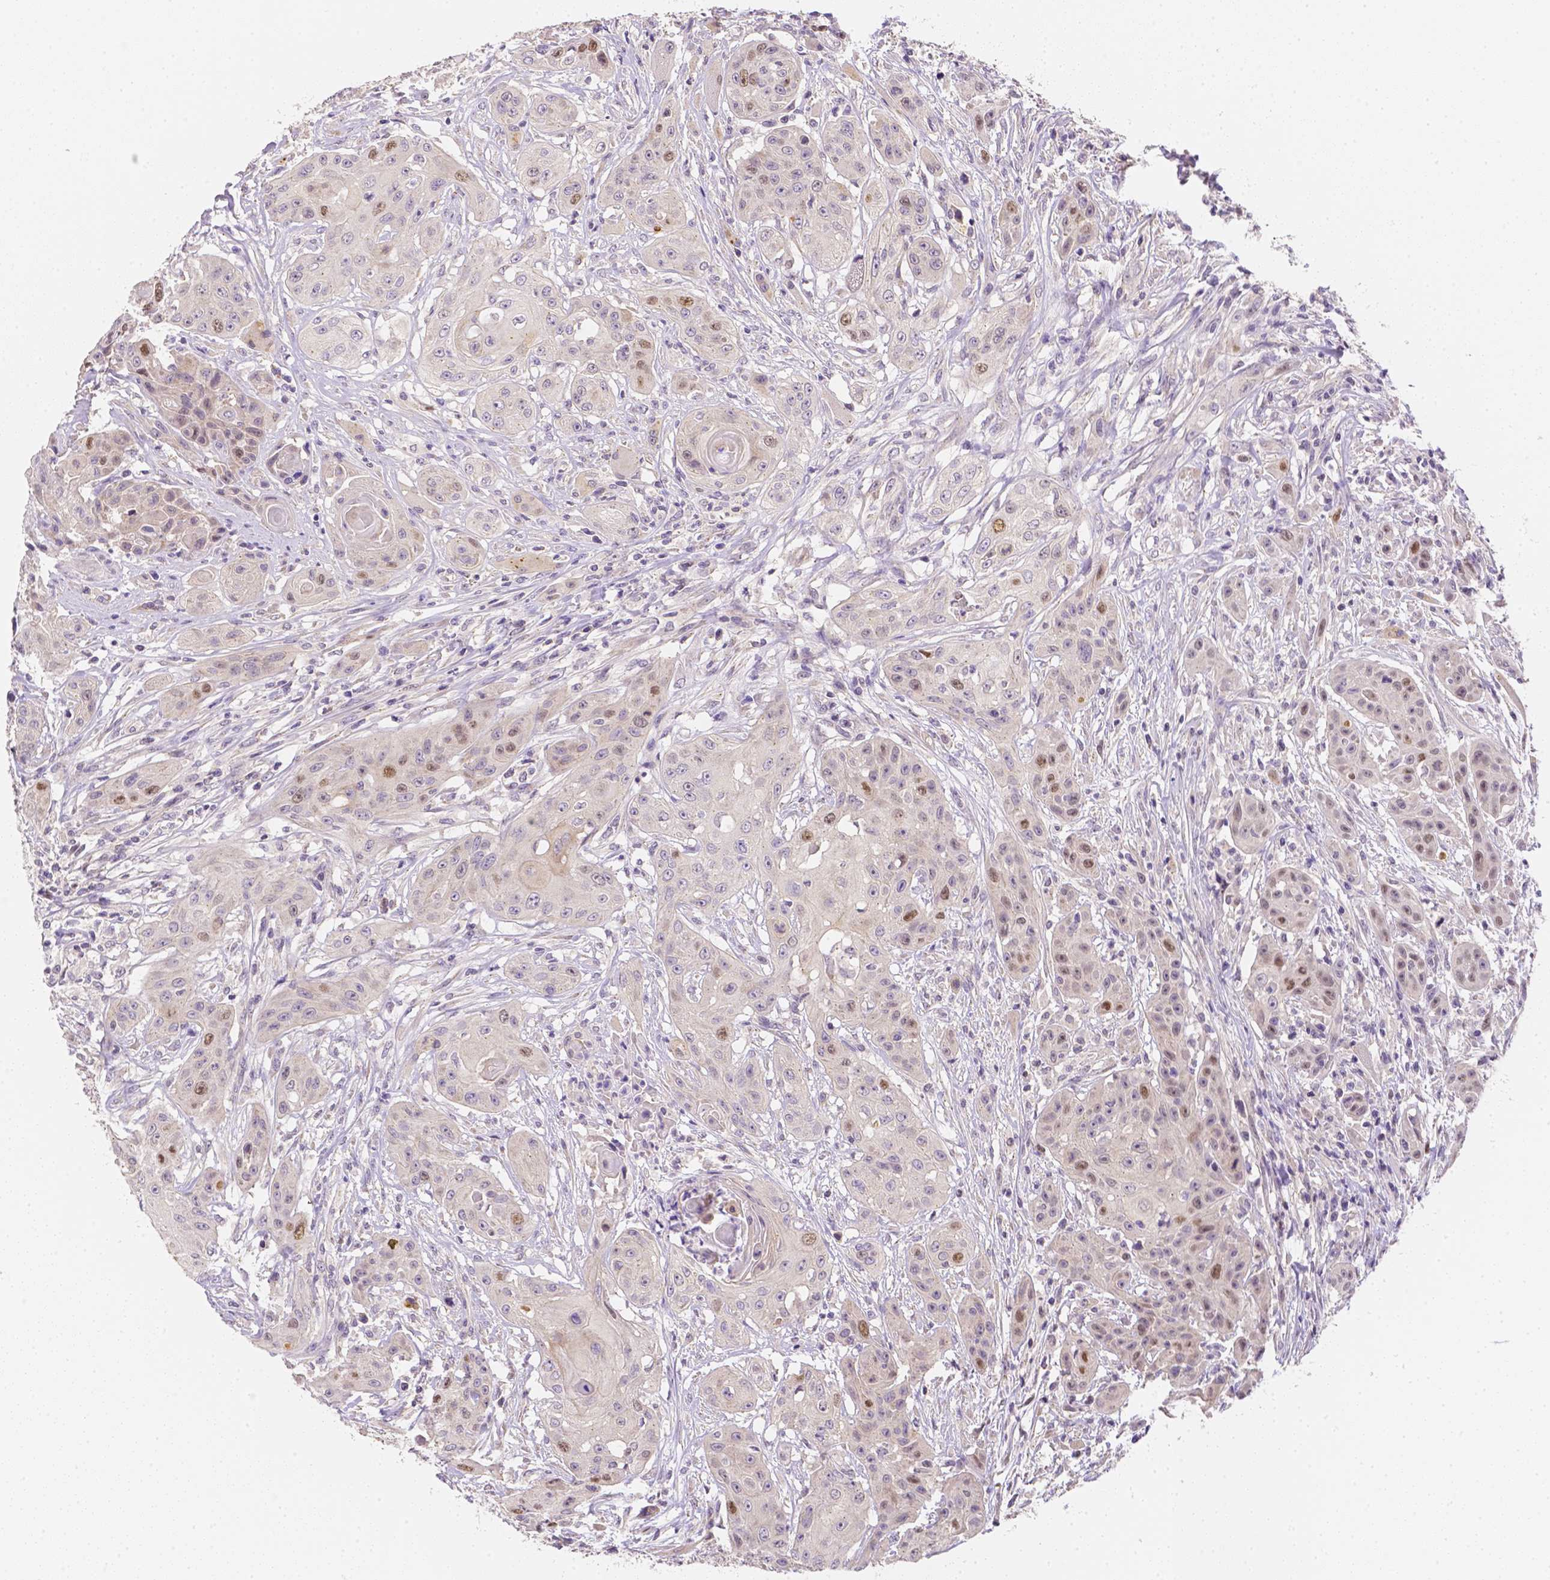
{"staining": {"intensity": "weak", "quantity": "<25%", "location": "nuclear"}, "tissue": "head and neck cancer", "cell_type": "Tumor cells", "image_type": "cancer", "snomed": [{"axis": "morphology", "description": "Squamous cell carcinoma, NOS"}, {"axis": "topography", "description": "Oral tissue"}, {"axis": "topography", "description": "Head-Neck"}, {"axis": "topography", "description": "Neck, NOS"}], "caption": "A histopathology image of head and neck squamous cell carcinoma stained for a protein demonstrates no brown staining in tumor cells.", "gene": "C10orf67", "patient": {"sex": "female", "age": 55}}